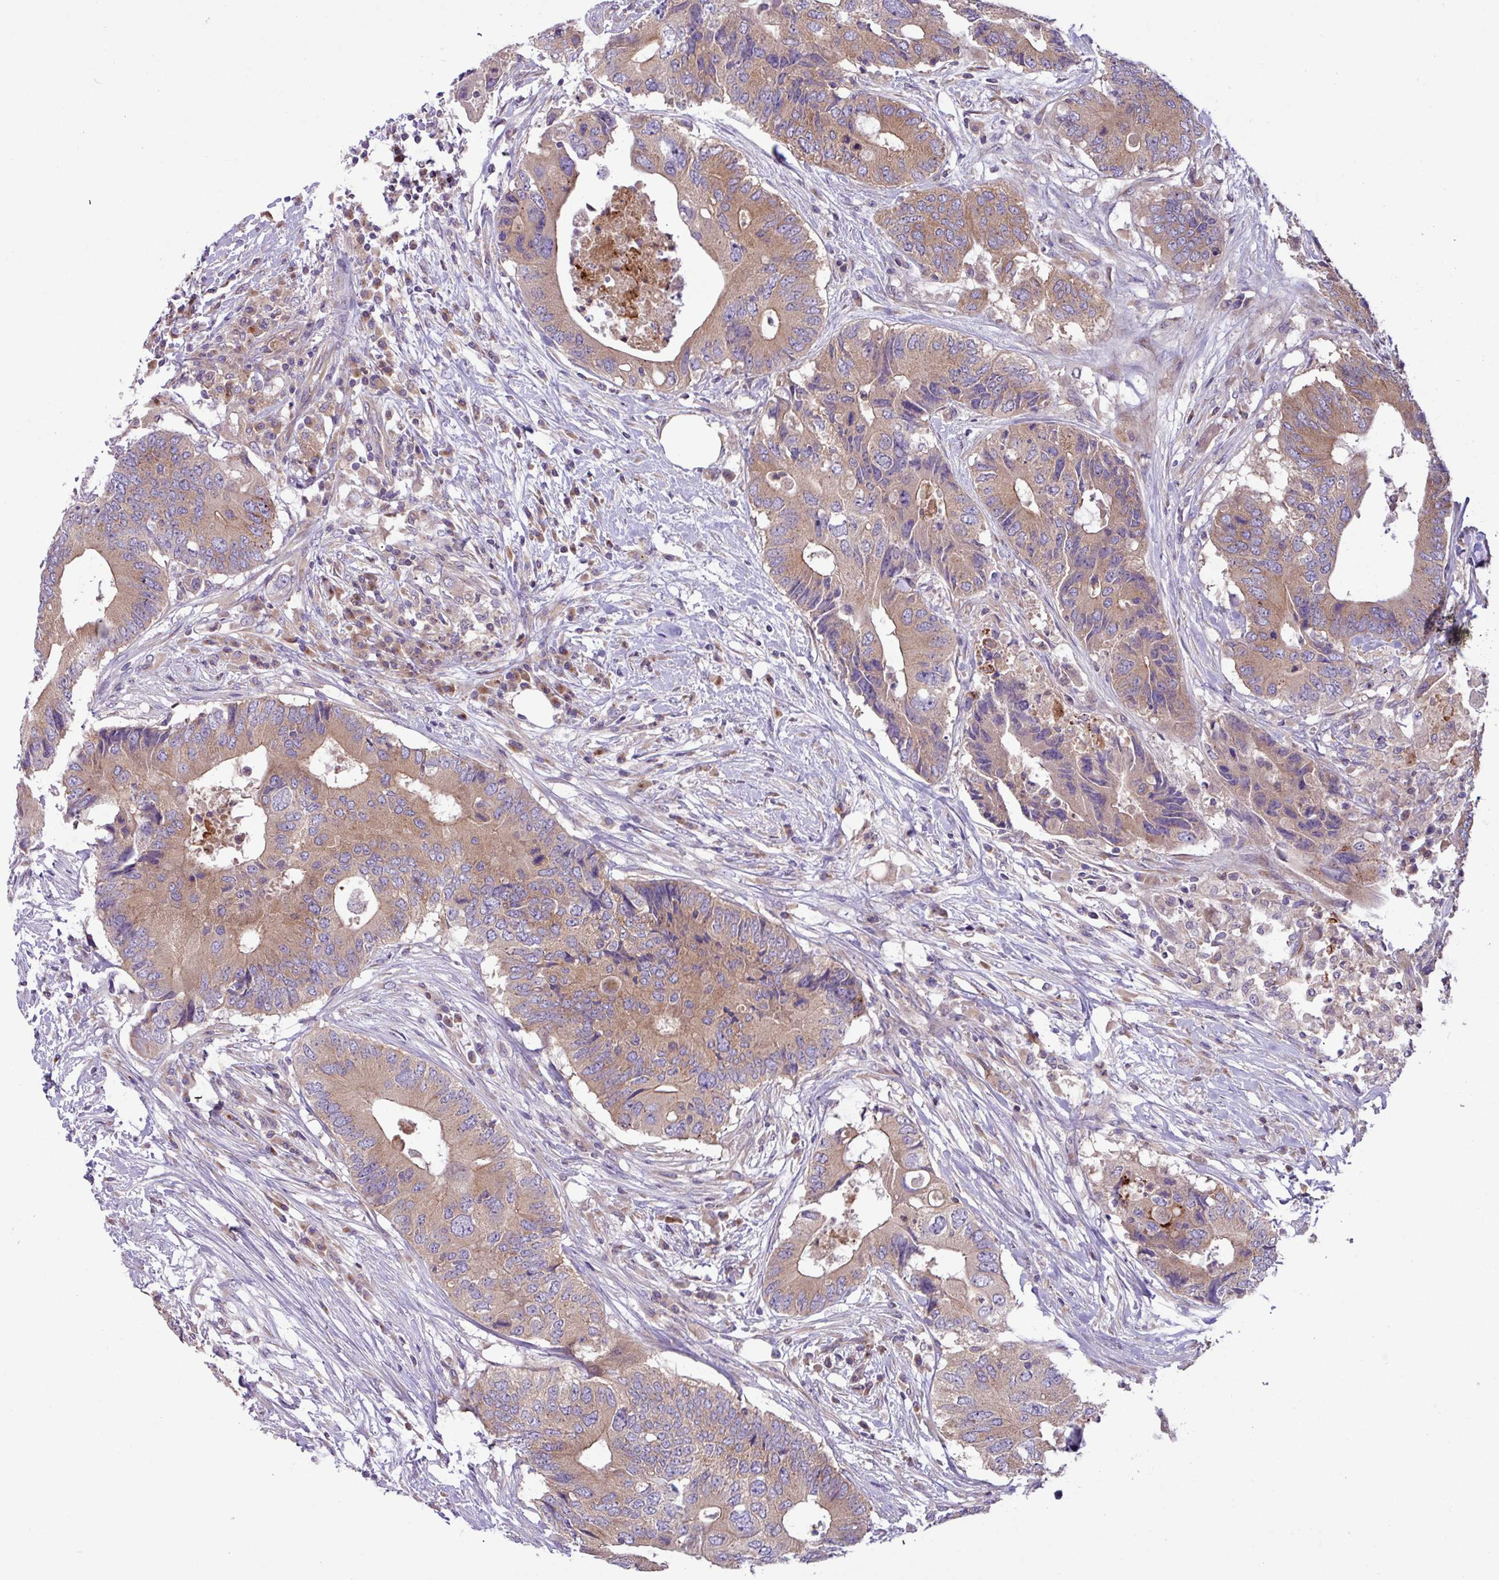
{"staining": {"intensity": "moderate", "quantity": ">75%", "location": "cytoplasmic/membranous"}, "tissue": "colorectal cancer", "cell_type": "Tumor cells", "image_type": "cancer", "snomed": [{"axis": "morphology", "description": "Adenocarcinoma, NOS"}, {"axis": "topography", "description": "Colon"}], "caption": "Protein analysis of colorectal cancer tissue shows moderate cytoplasmic/membranous expression in about >75% of tumor cells. (brown staining indicates protein expression, while blue staining denotes nuclei).", "gene": "RAB19", "patient": {"sex": "male", "age": 71}}